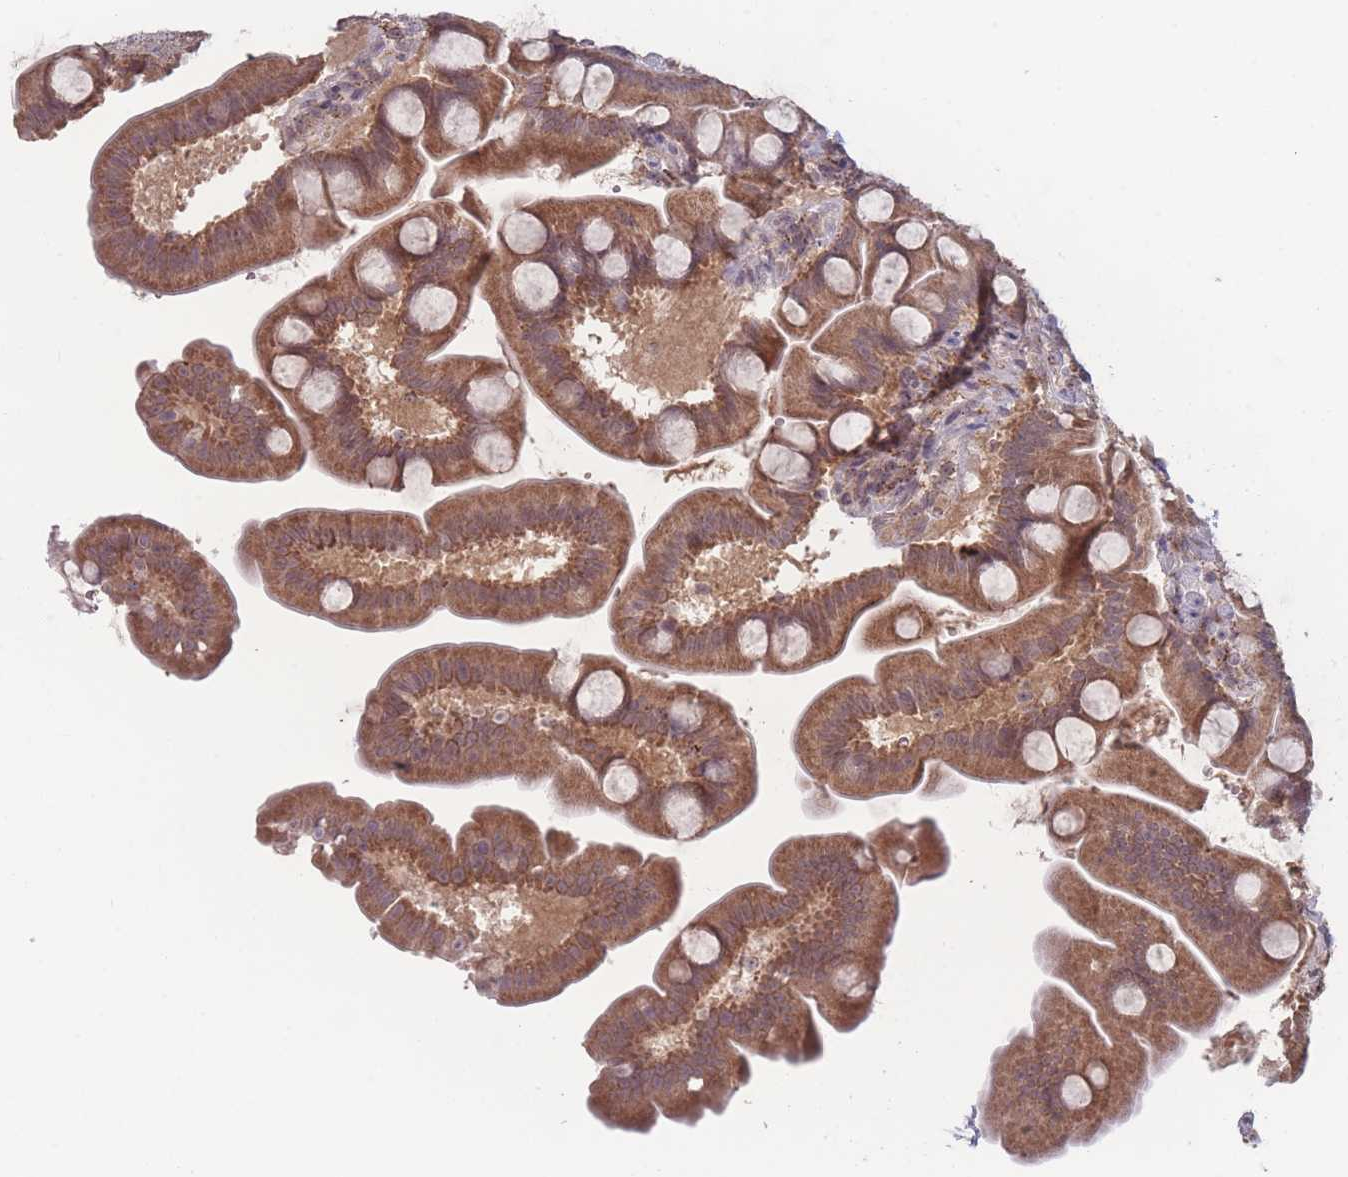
{"staining": {"intensity": "moderate", "quantity": ">75%", "location": "cytoplasmic/membranous"}, "tissue": "small intestine", "cell_type": "Glandular cells", "image_type": "normal", "snomed": [{"axis": "morphology", "description": "Normal tissue, NOS"}, {"axis": "topography", "description": "Small intestine"}], "caption": "Immunohistochemistry (IHC) (DAB) staining of normal small intestine shows moderate cytoplasmic/membranous protein expression in approximately >75% of glandular cells.", "gene": "TMEM232", "patient": {"sex": "female", "age": 68}}